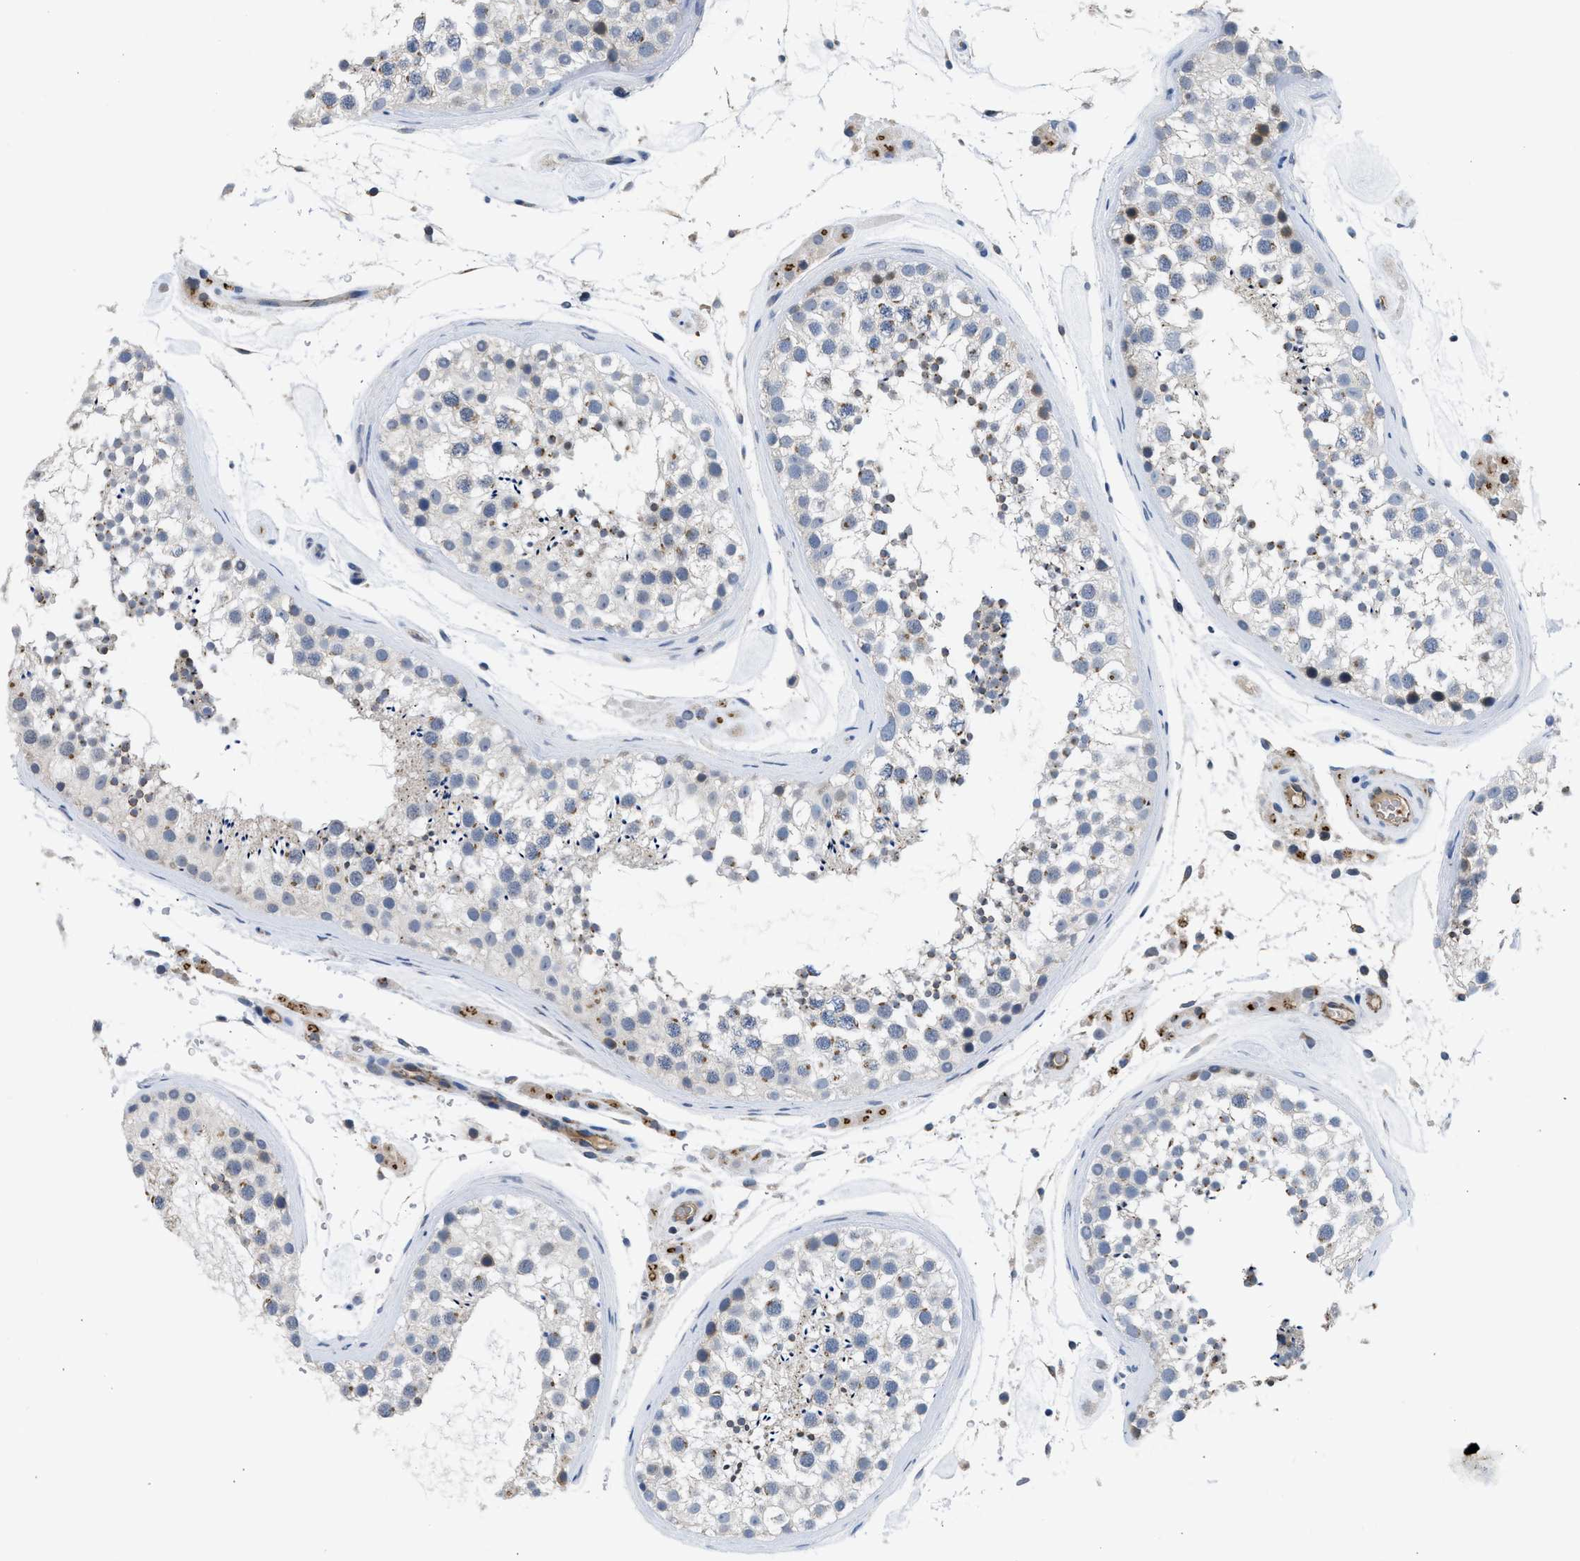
{"staining": {"intensity": "weak", "quantity": "<25%", "location": "cytoplasmic/membranous"}, "tissue": "testis", "cell_type": "Cells in seminiferous ducts", "image_type": "normal", "snomed": [{"axis": "morphology", "description": "Normal tissue, NOS"}, {"axis": "topography", "description": "Testis"}], "caption": "Immunohistochemistry (IHC) of benign testis exhibits no positivity in cells in seminiferous ducts.", "gene": "PIM1", "patient": {"sex": "male", "age": 46}}